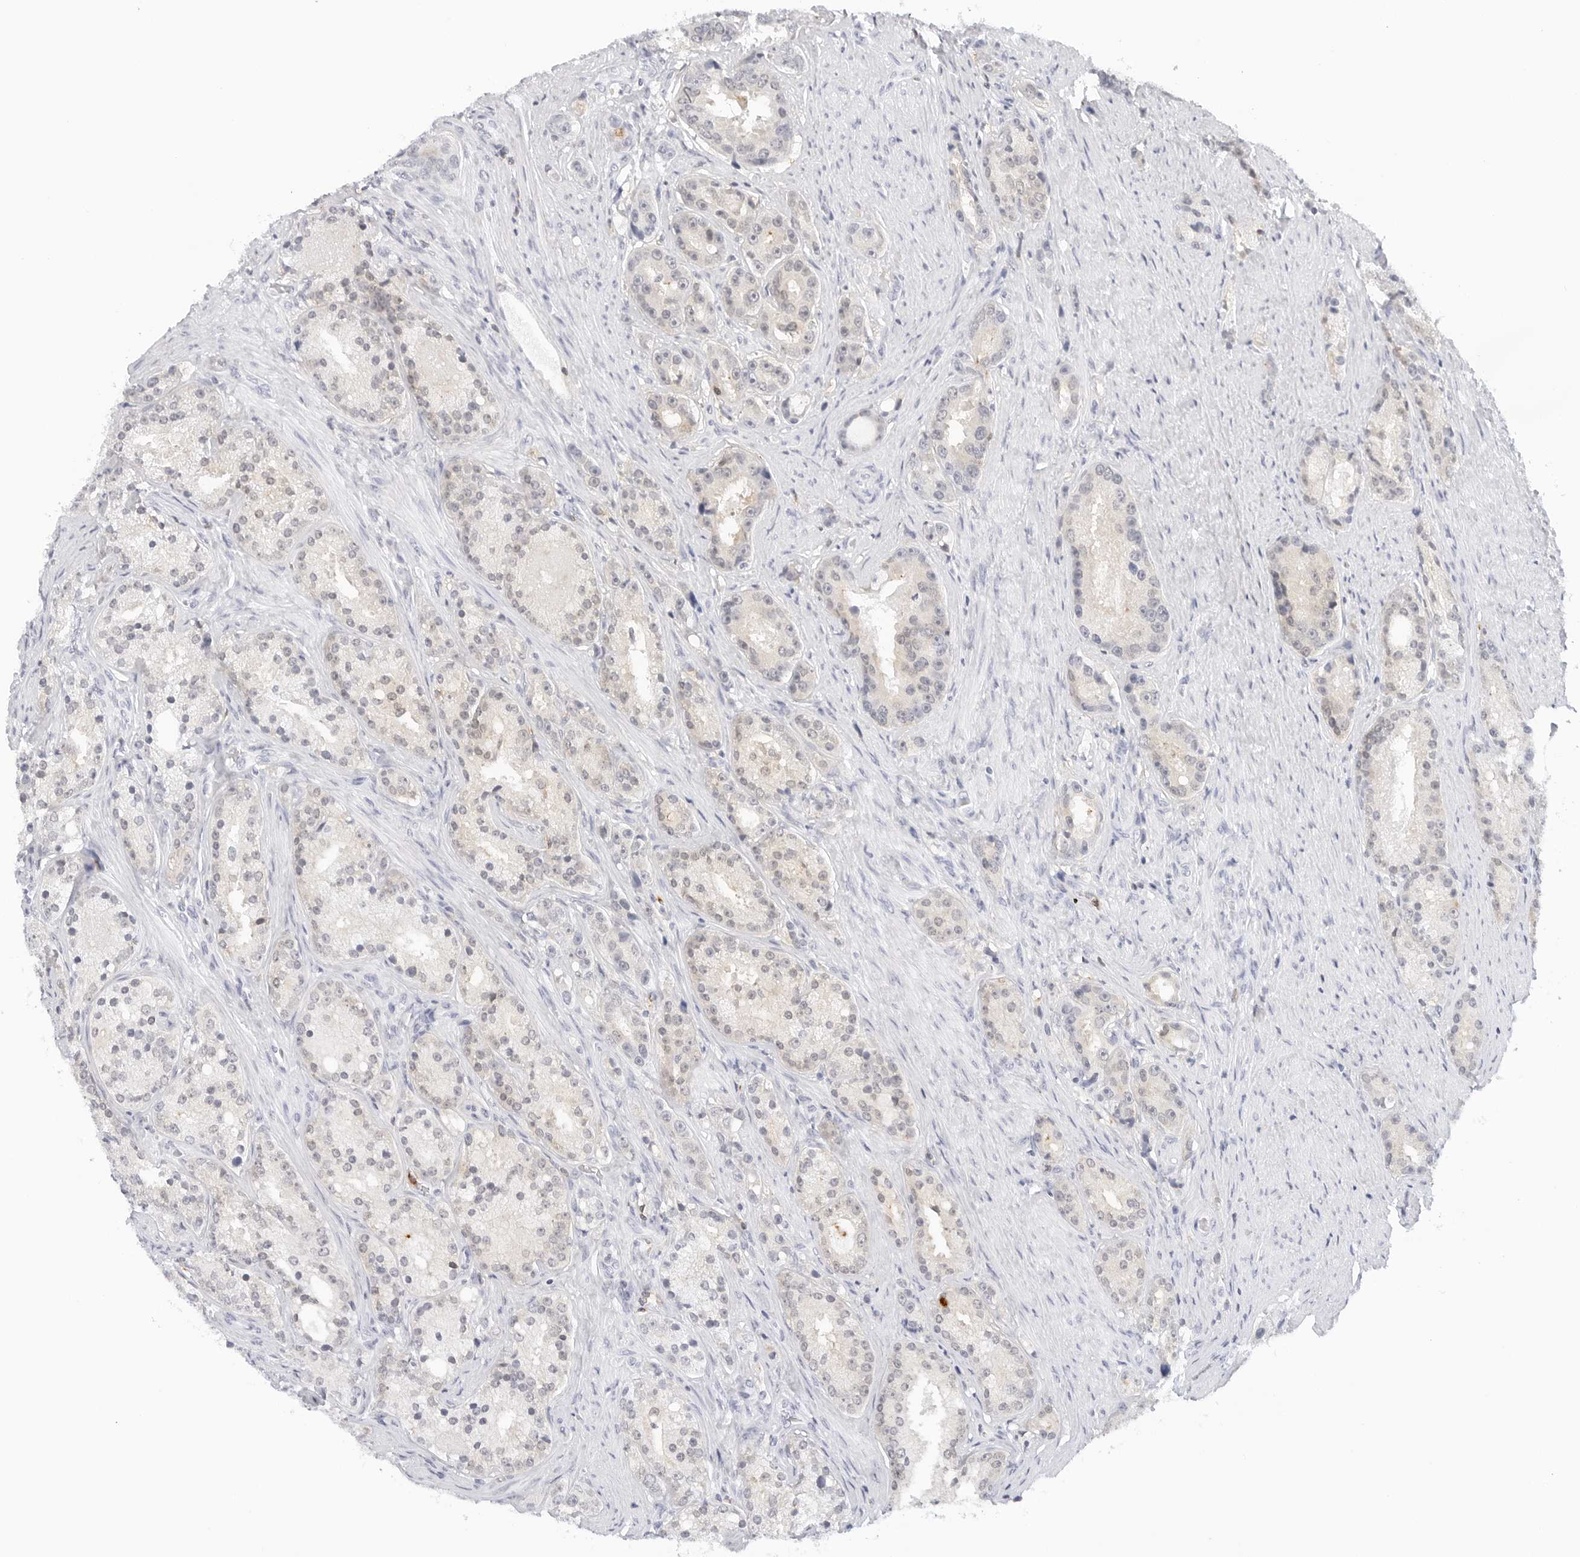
{"staining": {"intensity": "weak", "quantity": "<25%", "location": "cytoplasmic/membranous"}, "tissue": "prostate cancer", "cell_type": "Tumor cells", "image_type": "cancer", "snomed": [{"axis": "morphology", "description": "Adenocarcinoma, High grade"}, {"axis": "topography", "description": "Prostate"}], "caption": "Human prostate high-grade adenocarcinoma stained for a protein using IHC displays no positivity in tumor cells.", "gene": "SLC9A3R1", "patient": {"sex": "male", "age": 60}}